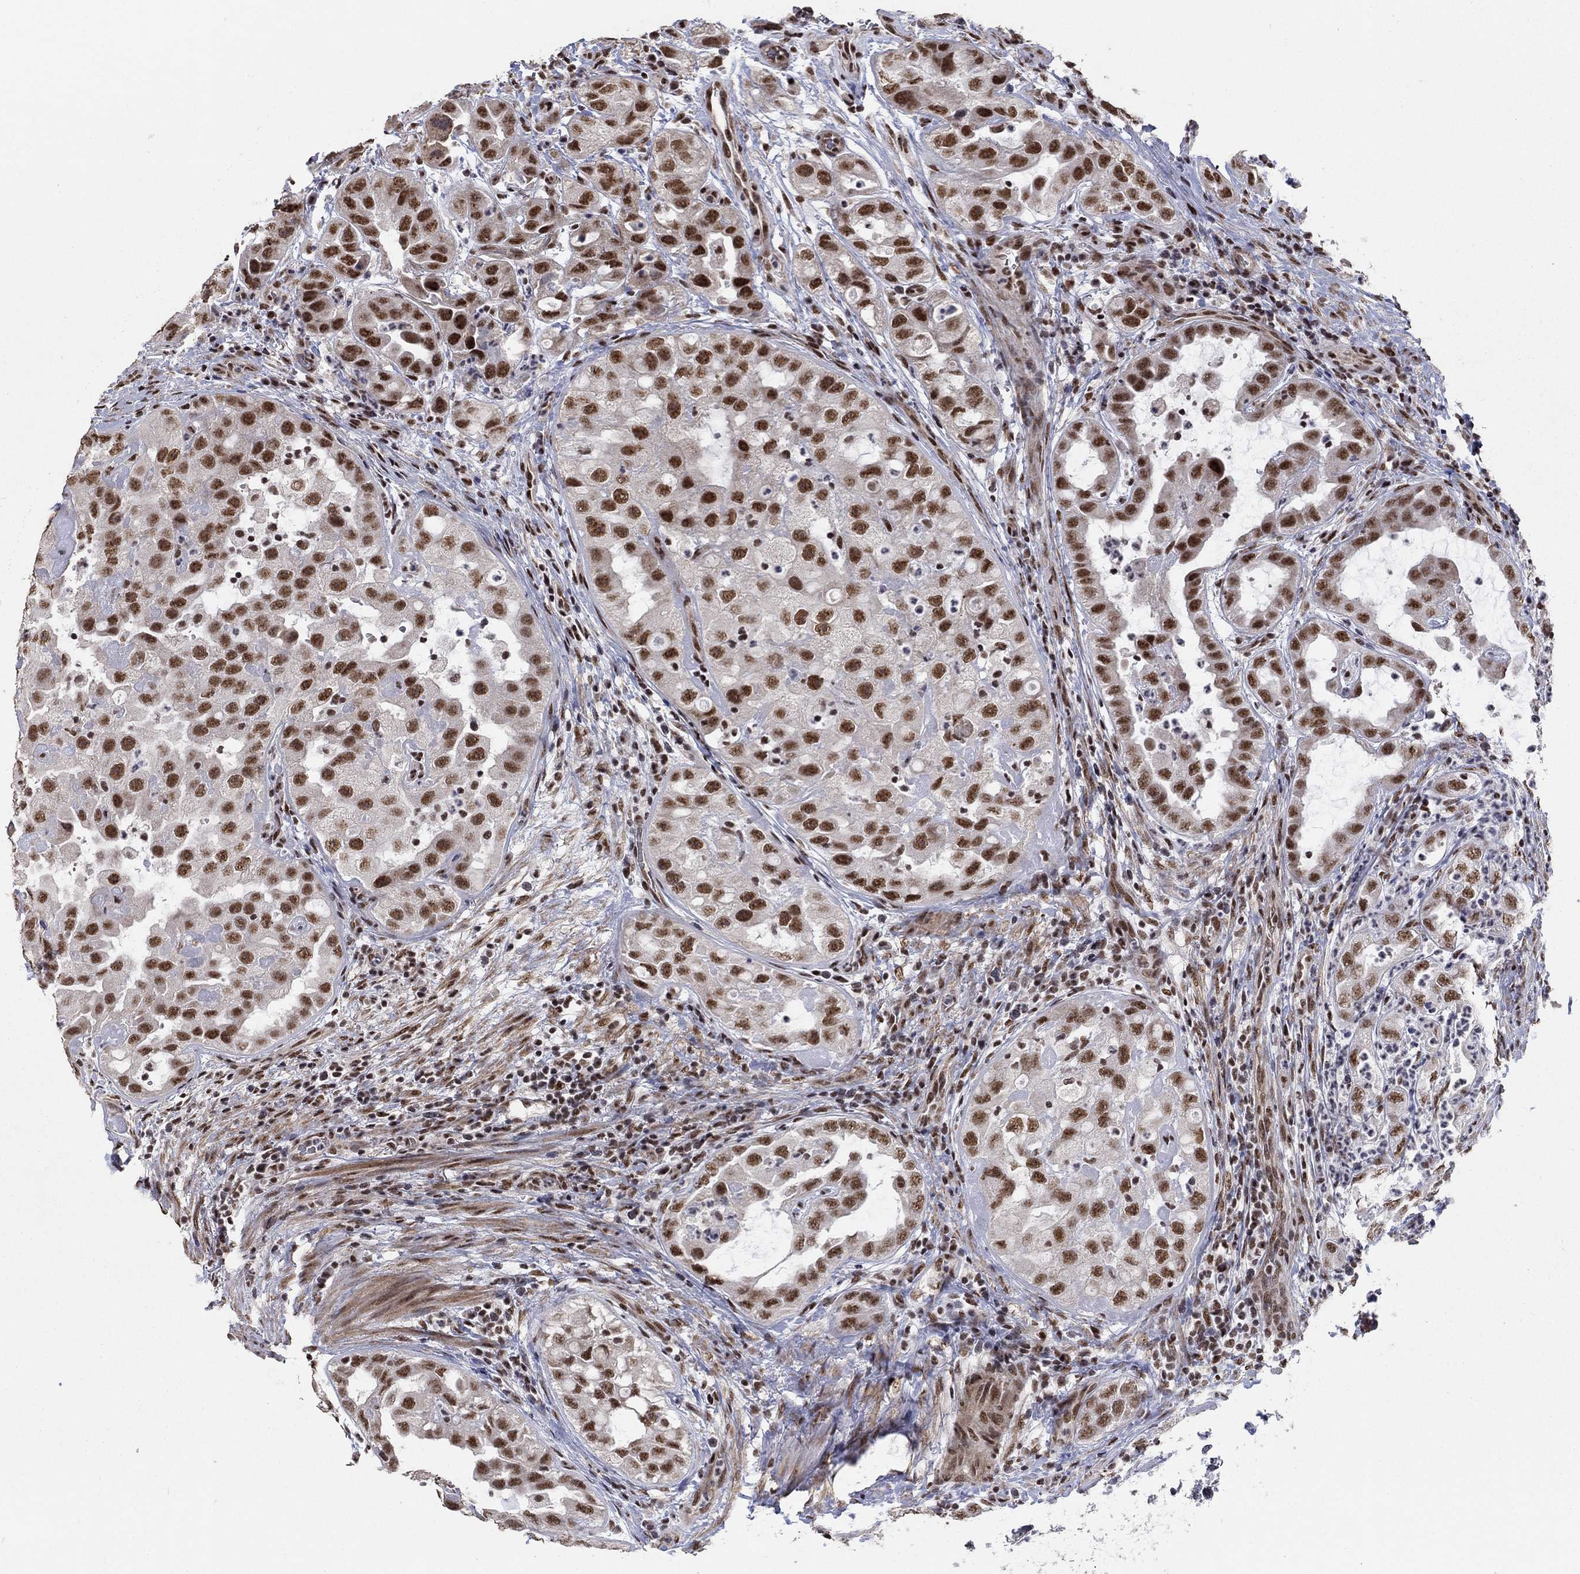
{"staining": {"intensity": "strong", "quantity": "25%-75%", "location": "nuclear"}, "tissue": "urothelial cancer", "cell_type": "Tumor cells", "image_type": "cancer", "snomed": [{"axis": "morphology", "description": "Urothelial carcinoma, High grade"}, {"axis": "topography", "description": "Urinary bladder"}], "caption": "Immunohistochemistry (IHC) of urothelial carcinoma (high-grade) reveals high levels of strong nuclear staining in about 25%-75% of tumor cells.", "gene": "PNISR", "patient": {"sex": "female", "age": 41}}